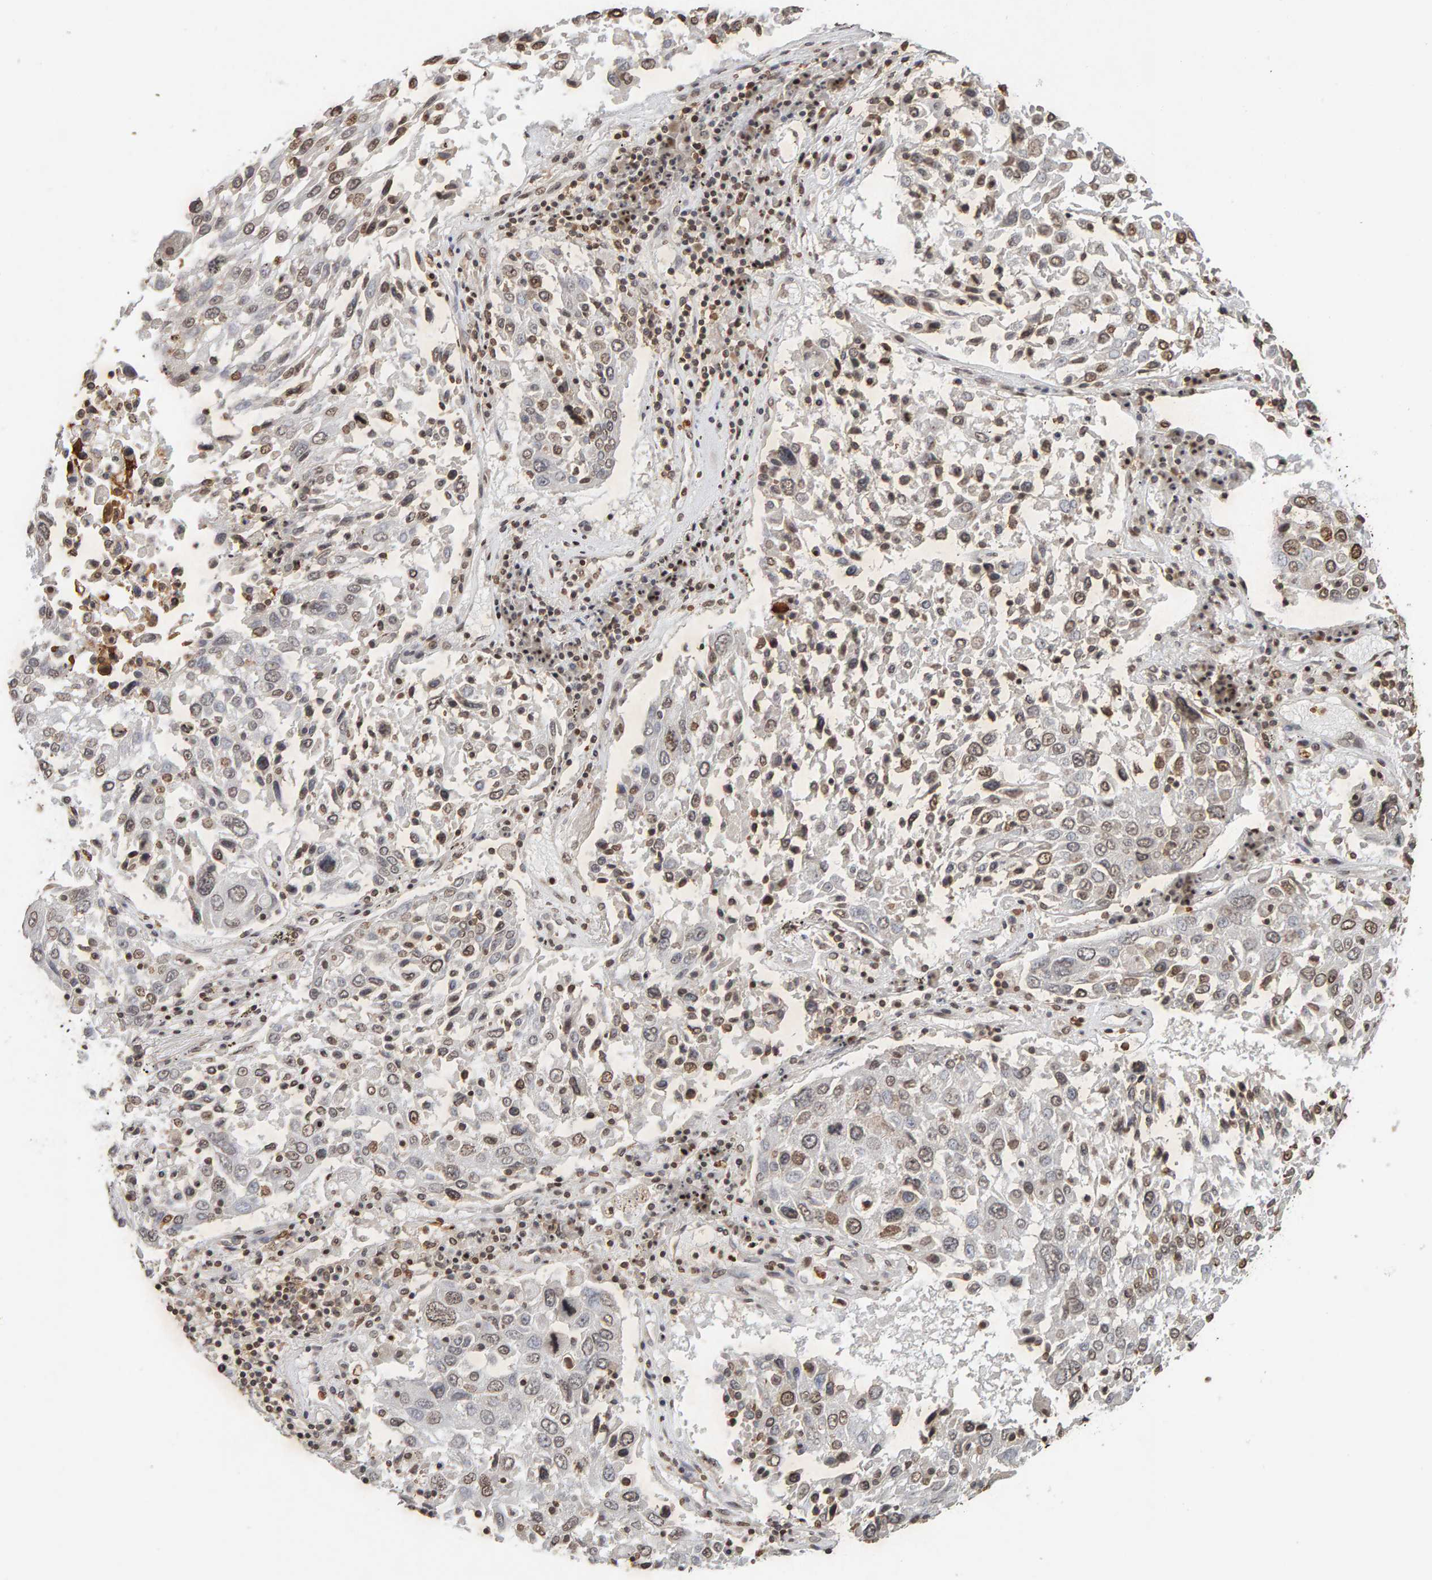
{"staining": {"intensity": "weak", "quantity": ">75%", "location": "nuclear"}, "tissue": "lung cancer", "cell_type": "Tumor cells", "image_type": "cancer", "snomed": [{"axis": "morphology", "description": "Squamous cell carcinoma, NOS"}, {"axis": "topography", "description": "Lung"}], "caption": "A micrograph of lung squamous cell carcinoma stained for a protein demonstrates weak nuclear brown staining in tumor cells.", "gene": "DNAJB5", "patient": {"sex": "male", "age": 65}}